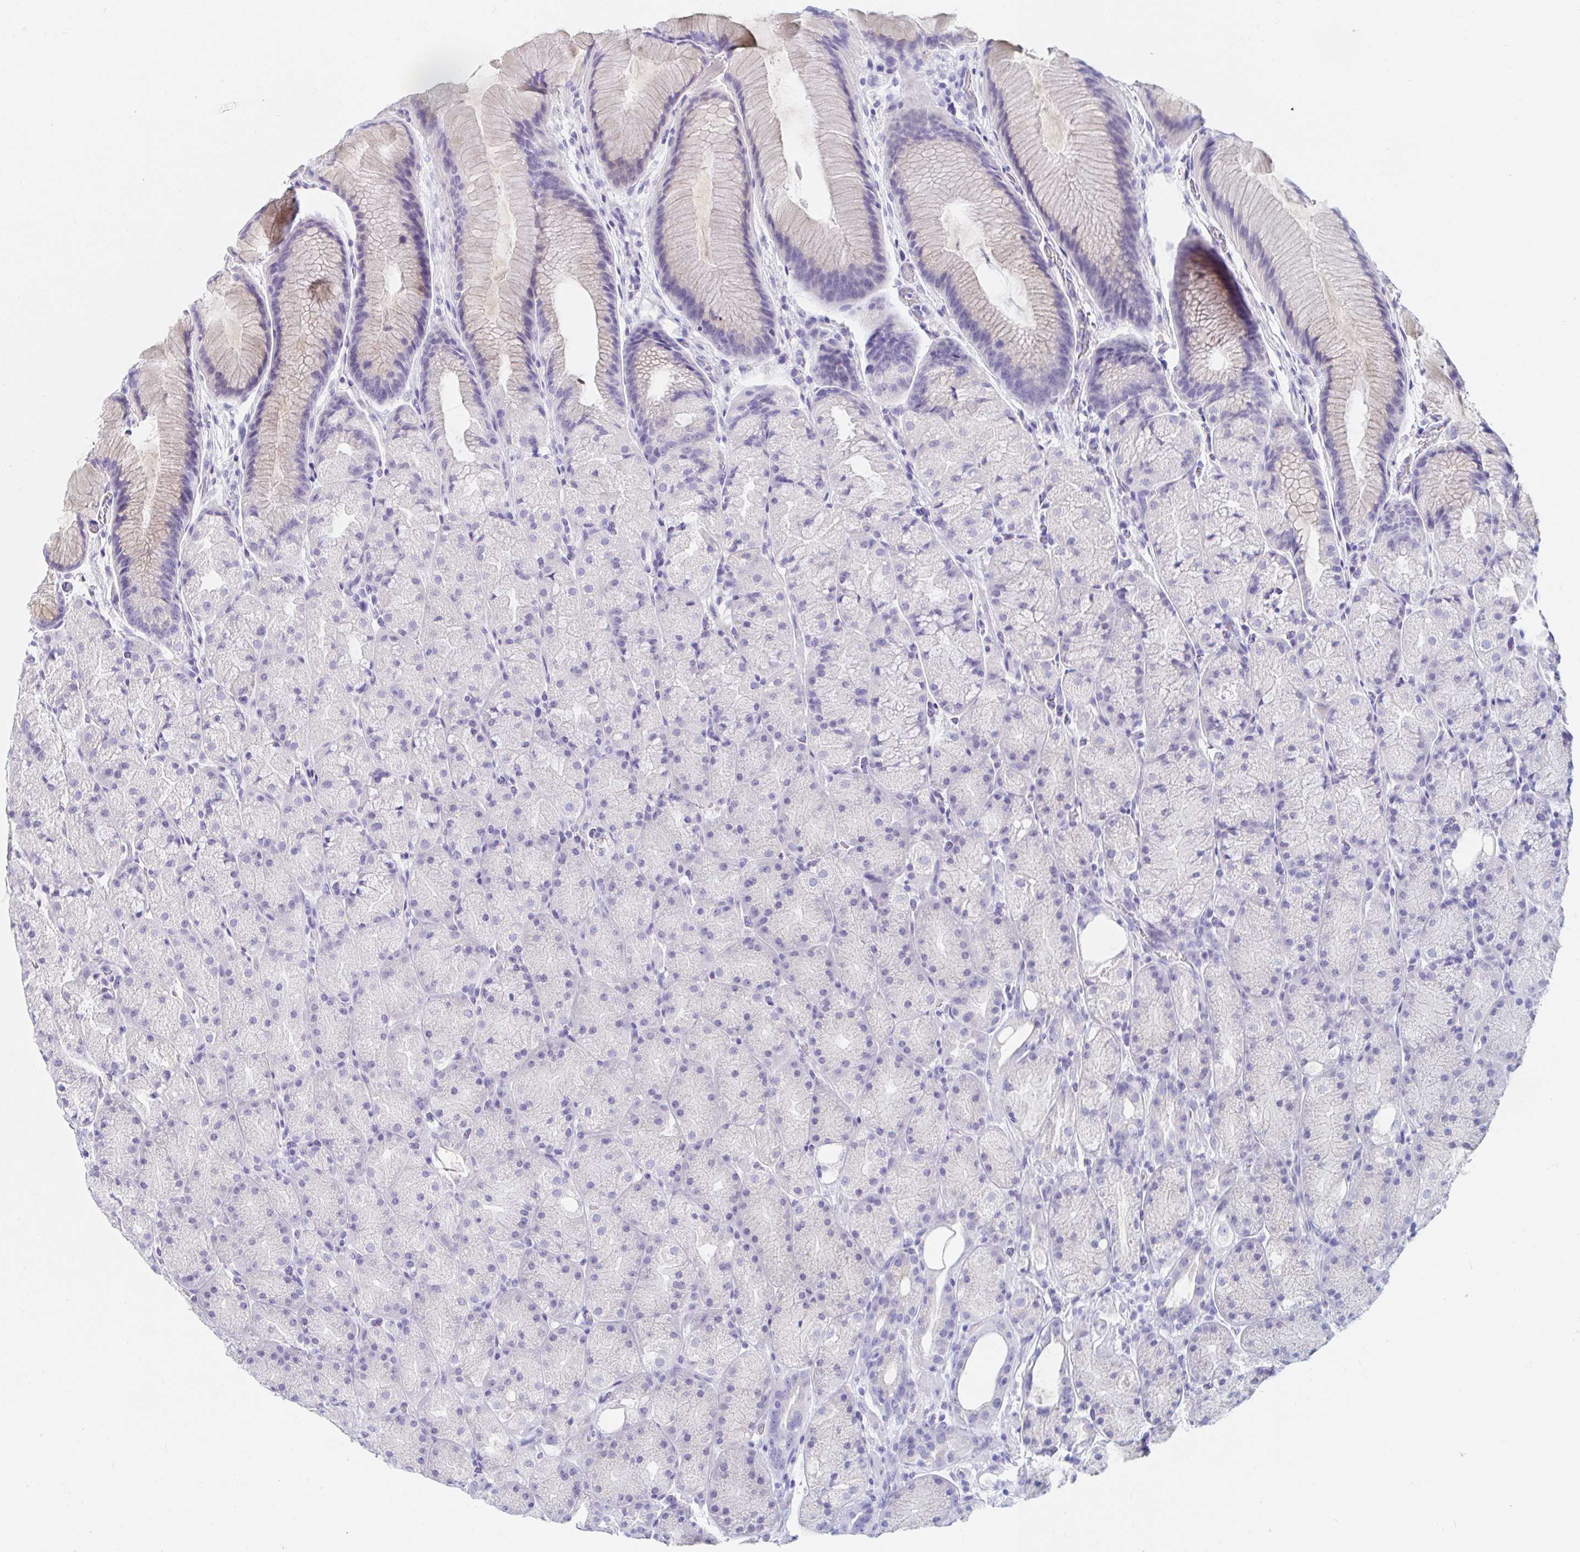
{"staining": {"intensity": "weak", "quantity": "<25%", "location": "cytoplasmic/membranous"}, "tissue": "stomach", "cell_type": "Glandular cells", "image_type": "normal", "snomed": [{"axis": "morphology", "description": "Normal tissue, NOS"}, {"axis": "topography", "description": "Stomach, upper"}, {"axis": "topography", "description": "Stomach"}], "caption": "IHC photomicrograph of unremarkable human stomach stained for a protein (brown), which displays no positivity in glandular cells. Brightfield microscopy of immunohistochemistry stained with DAB (3,3'-diaminobenzidine) (brown) and hematoxylin (blue), captured at high magnification.", "gene": "TEX44", "patient": {"sex": "male", "age": 48}}